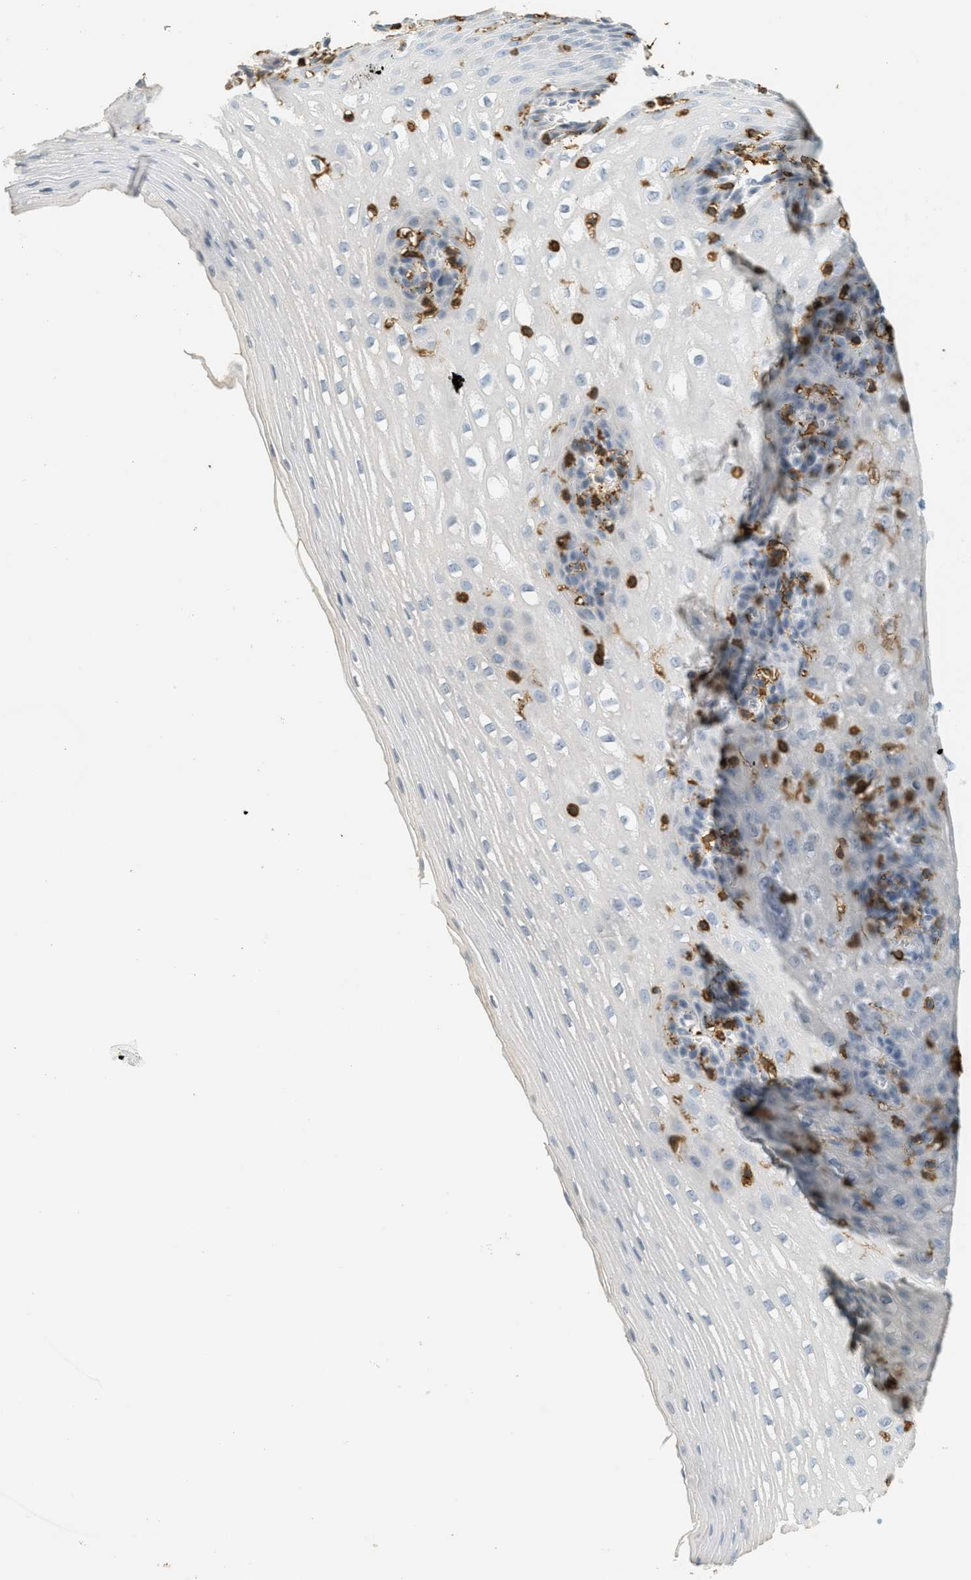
{"staining": {"intensity": "negative", "quantity": "none", "location": "none"}, "tissue": "esophagus", "cell_type": "Squamous epithelial cells", "image_type": "normal", "snomed": [{"axis": "morphology", "description": "Normal tissue, NOS"}, {"axis": "topography", "description": "Esophagus"}], "caption": "IHC of benign human esophagus demonstrates no expression in squamous epithelial cells.", "gene": "LSP1", "patient": {"sex": "male", "age": 48}}